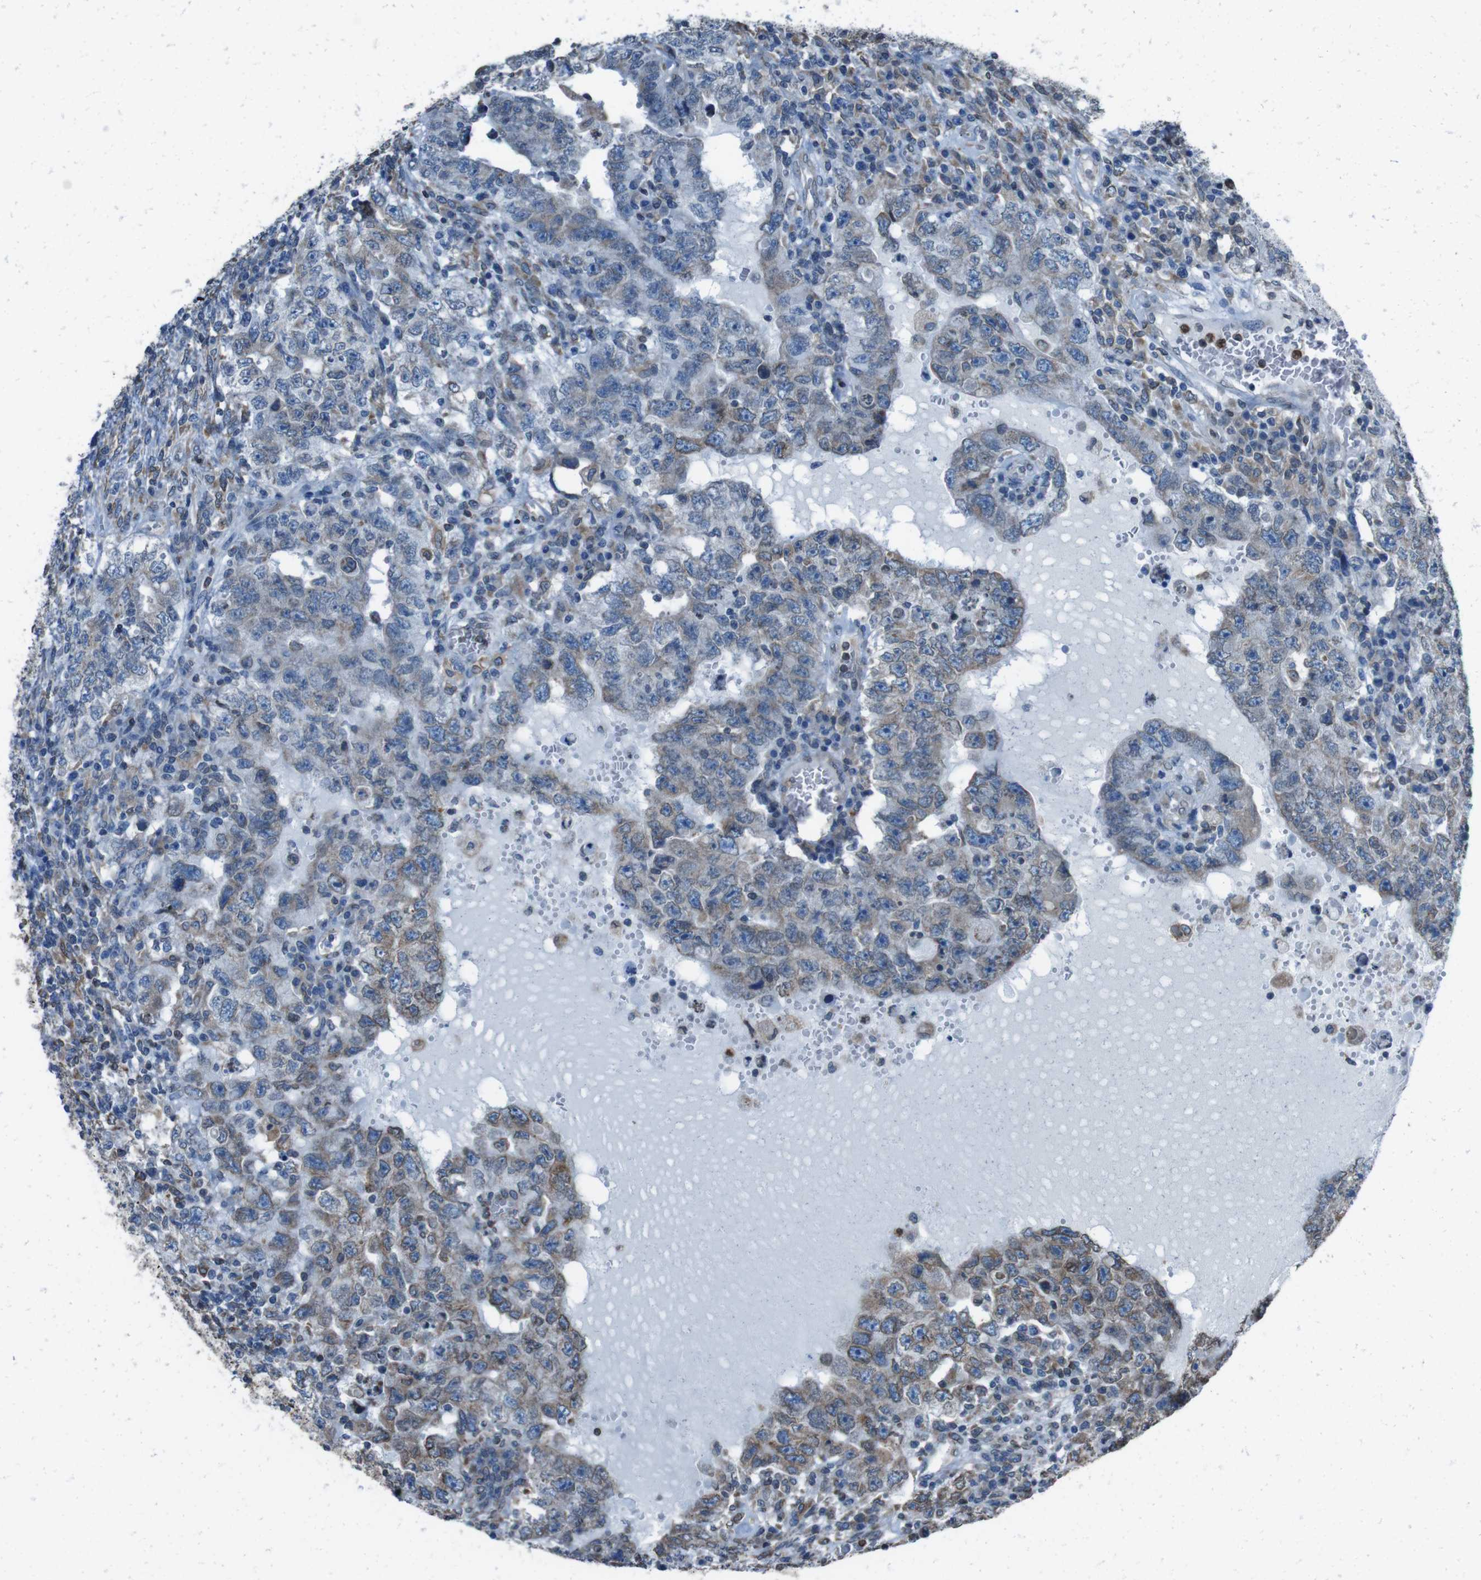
{"staining": {"intensity": "weak", "quantity": ">75%", "location": "cytoplasmic/membranous"}, "tissue": "testis cancer", "cell_type": "Tumor cells", "image_type": "cancer", "snomed": [{"axis": "morphology", "description": "Carcinoma, Embryonal, NOS"}, {"axis": "topography", "description": "Testis"}], "caption": "This histopathology image demonstrates immunohistochemistry (IHC) staining of human testis embryonal carcinoma, with low weak cytoplasmic/membranous staining in about >75% of tumor cells.", "gene": "APMAP", "patient": {"sex": "male", "age": 26}}